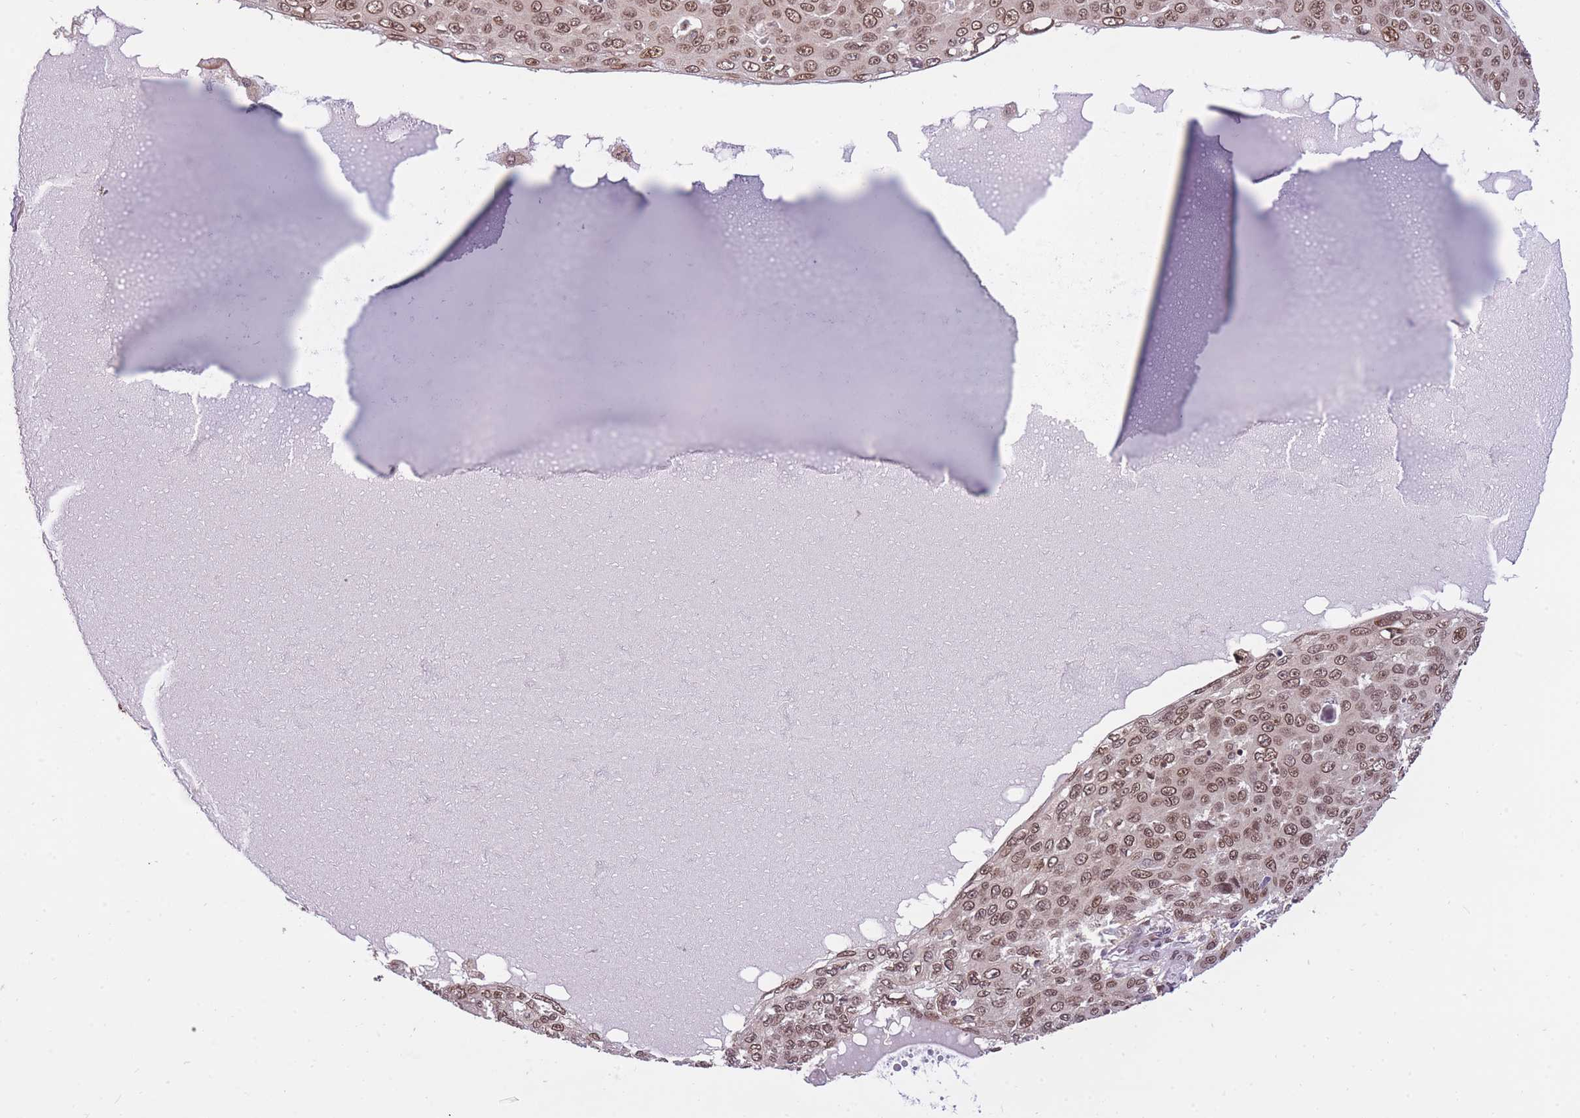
{"staining": {"intensity": "moderate", "quantity": ">75%", "location": "nuclear"}, "tissue": "skin cancer", "cell_type": "Tumor cells", "image_type": "cancer", "snomed": [{"axis": "morphology", "description": "Squamous cell carcinoma, NOS"}, {"axis": "topography", "description": "Skin"}], "caption": "About >75% of tumor cells in skin cancer (squamous cell carcinoma) show moderate nuclear protein staining as visualized by brown immunohistochemical staining.", "gene": "CDIP1", "patient": {"sex": "male", "age": 71}}